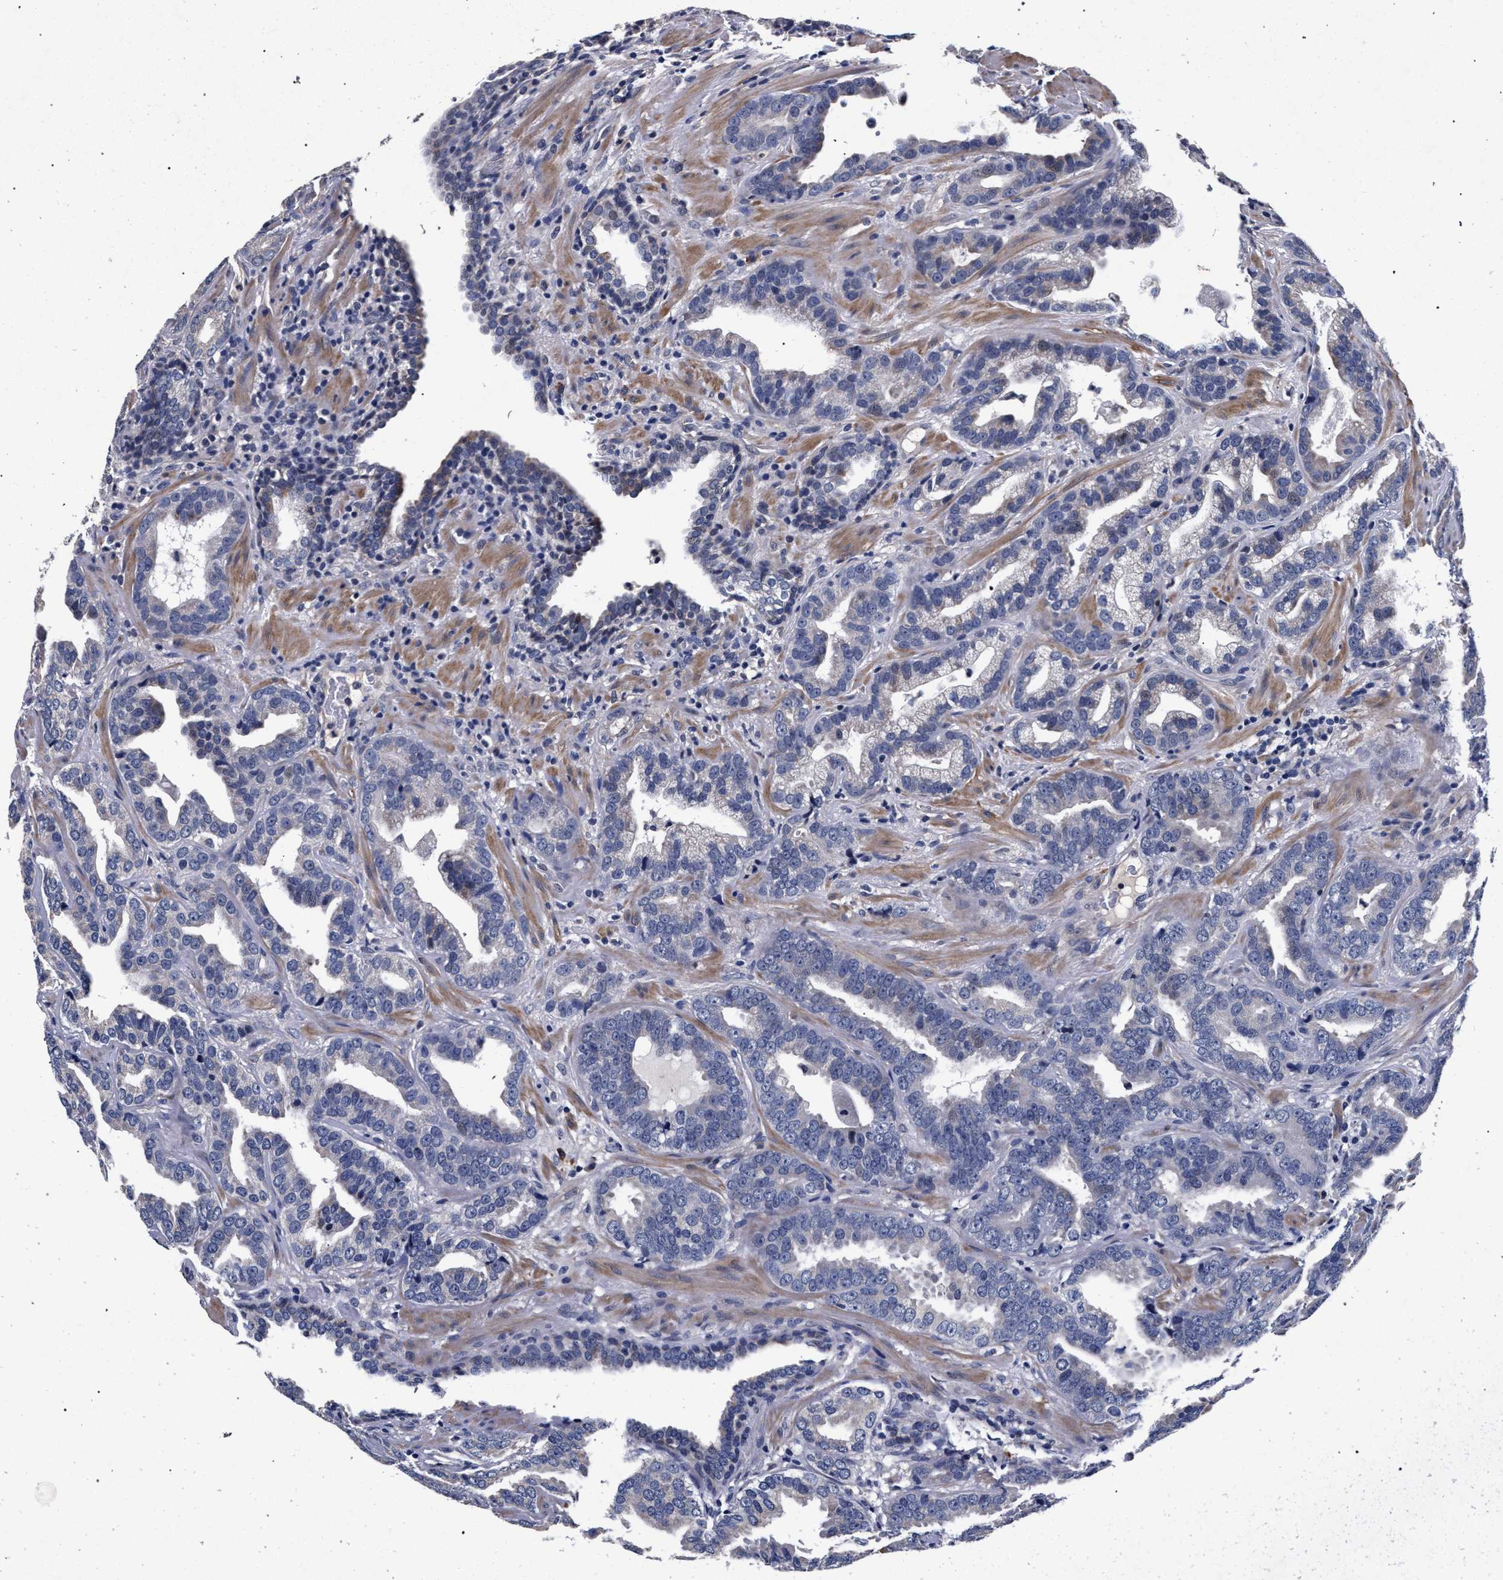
{"staining": {"intensity": "negative", "quantity": "none", "location": "none"}, "tissue": "prostate cancer", "cell_type": "Tumor cells", "image_type": "cancer", "snomed": [{"axis": "morphology", "description": "Adenocarcinoma, Low grade"}, {"axis": "topography", "description": "Prostate"}], "caption": "Micrograph shows no protein staining in tumor cells of prostate cancer tissue. (DAB (3,3'-diaminobenzidine) IHC visualized using brightfield microscopy, high magnification).", "gene": "CFAP95", "patient": {"sex": "male", "age": 59}}